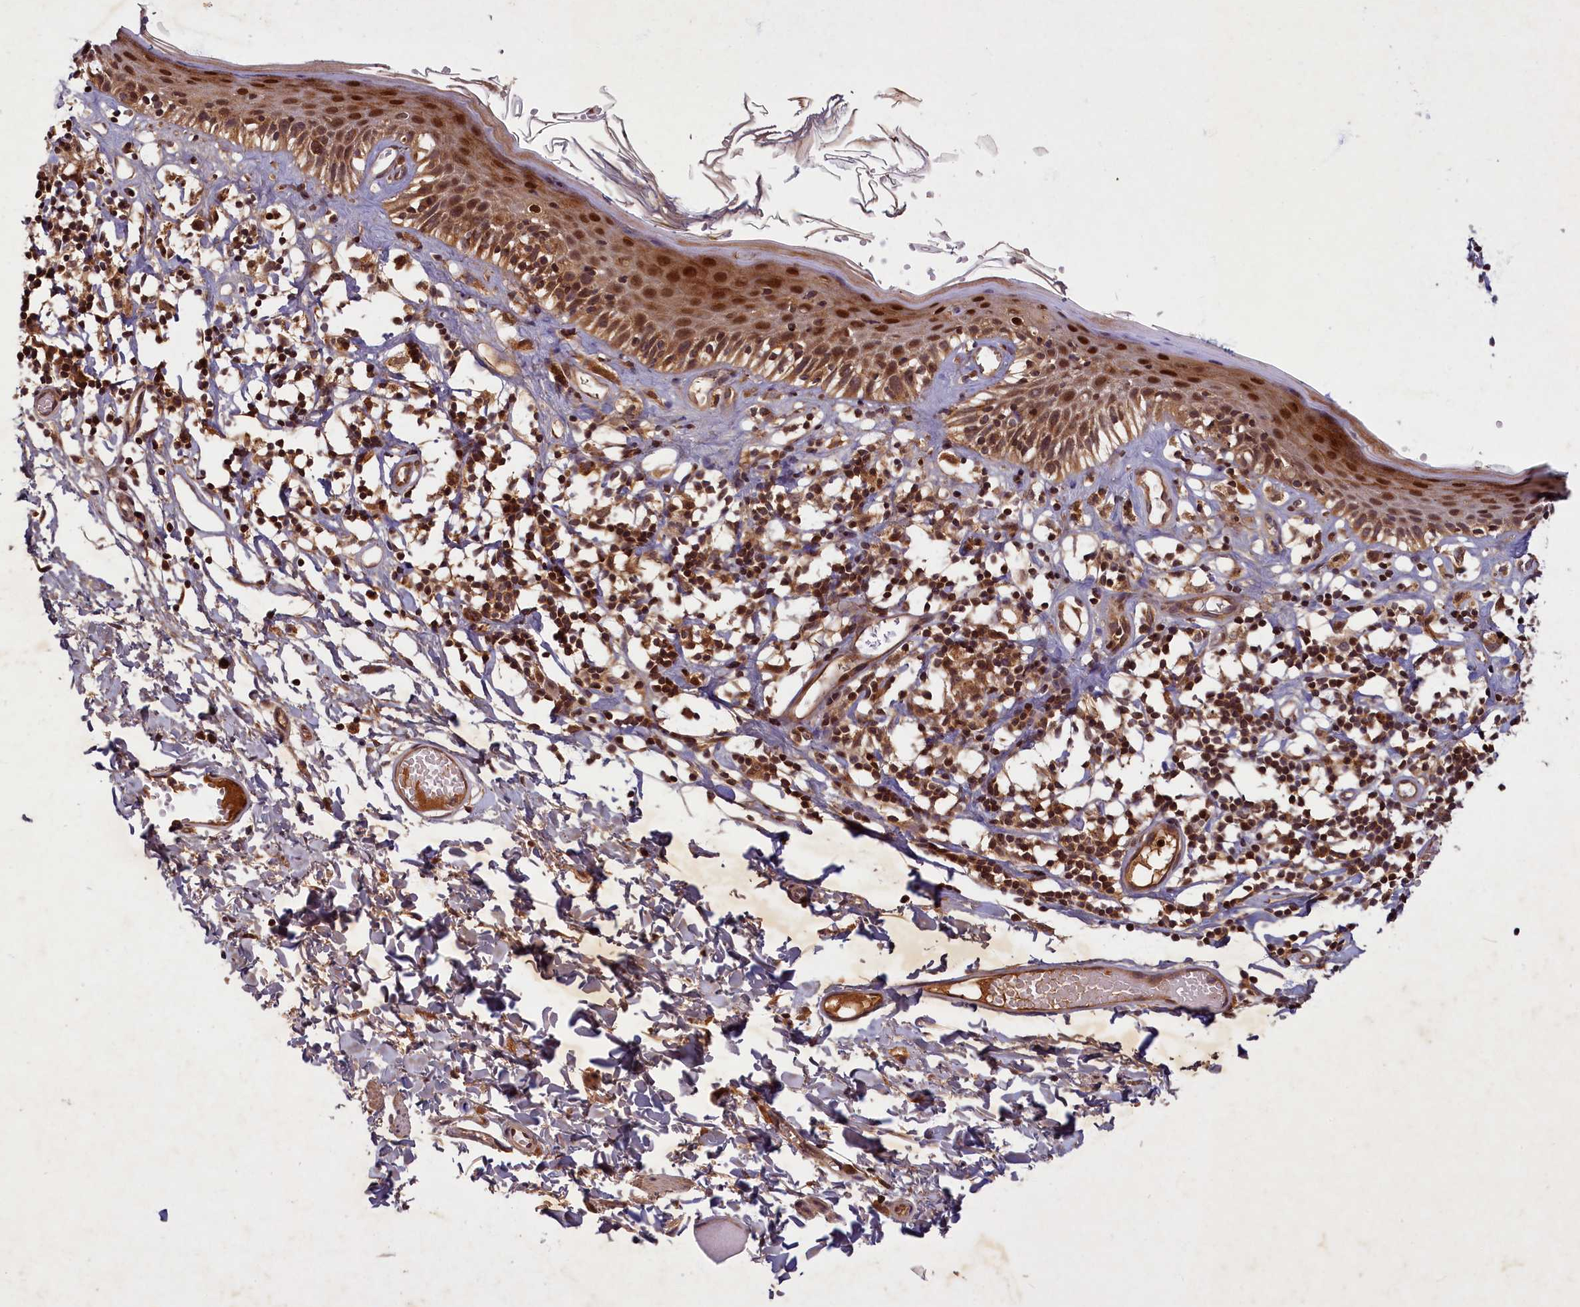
{"staining": {"intensity": "moderate", "quantity": ">75%", "location": "cytoplasmic/membranous,nuclear"}, "tissue": "skin", "cell_type": "Epidermal cells", "image_type": "normal", "snomed": [{"axis": "morphology", "description": "Normal tissue, NOS"}, {"axis": "topography", "description": "Adipose tissue"}, {"axis": "topography", "description": "Vascular tissue"}, {"axis": "topography", "description": "Vulva"}, {"axis": "topography", "description": "Peripheral nerve tissue"}], "caption": "Immunohistochemistry of benign human skin reveals medium levels of moderate cytoplasmic/membranous,nuclear expression in approximately >75% of epidermal cells. (Stains: DAB (3,3'-diaminobenzidine) in brown, nuclei in blue, Microscopy: brightfield microscopy at high magnification).", "gene": "SLC11A2", "patient": {"sex": "female", "age": 86}}